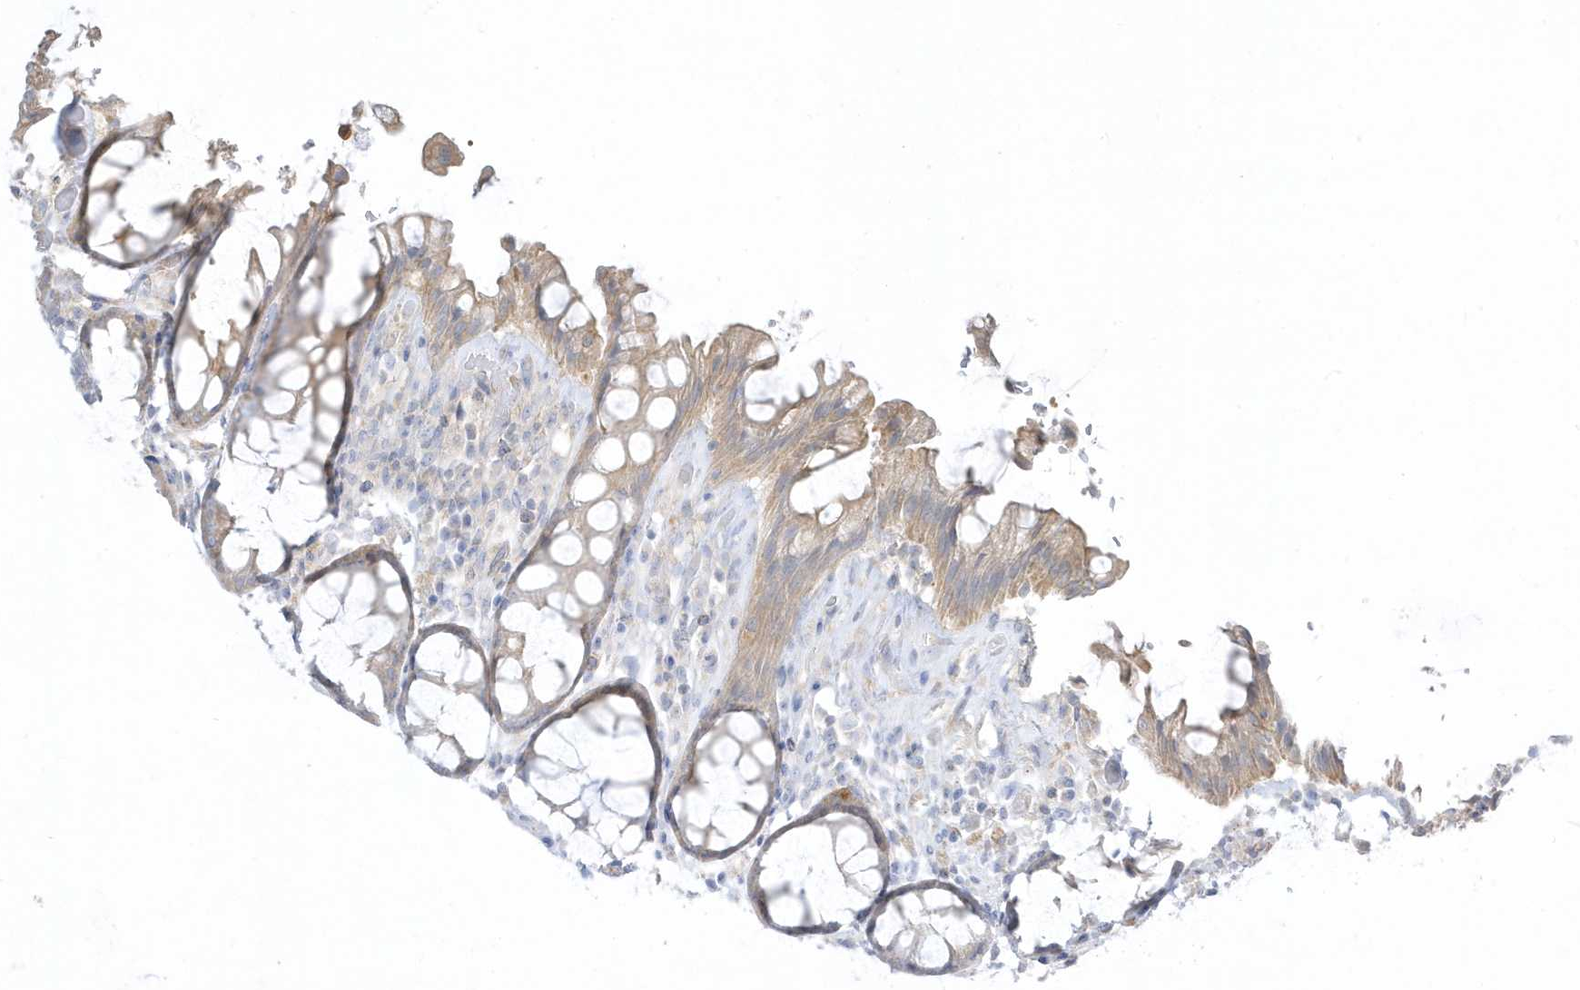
{"staining": {"intensity": "moderate", "quantity": "25%-75%", "location": "cytoplasmic/membranous"}, "tissue": "rectum", "cell_type": "Glandular cells", "image_type": "normal", "snomed": [{"axis": "morphology", "description": "Normal tissue, NOS"}, {"axis": "topography", "description": "Rectum"}], "caption": "Immunohistochemistry of normal human rectum shows medium levels of moderate cytoplasmic/membranous positivity in about 25%-75% of glandular cells. The protein is shown in brown color, while the nuclei are stained blue.", "gene": "ARHGEF9", "patient": {"sex": "male", "age": 64}}